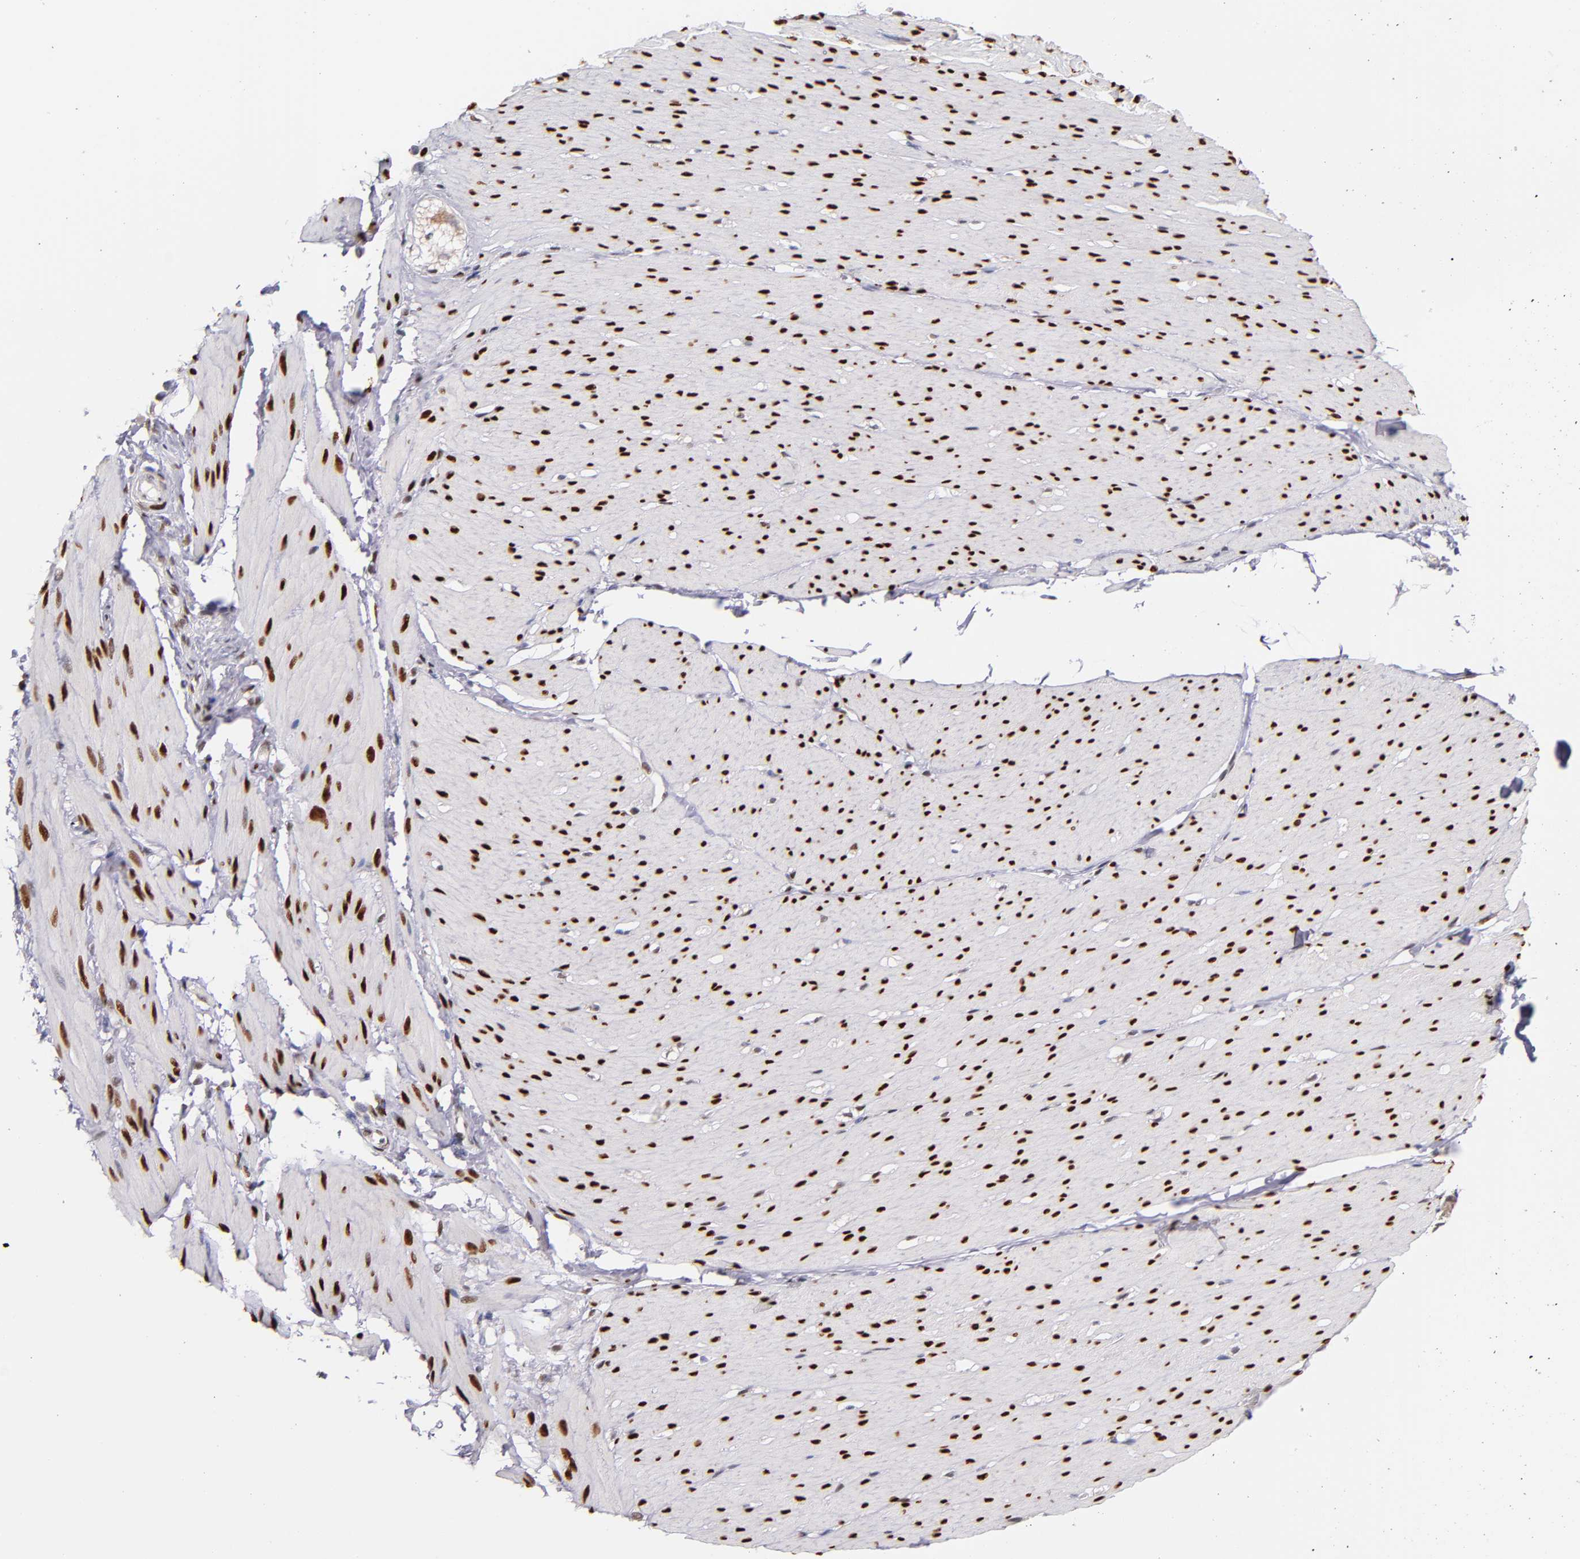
{"staining": {"intensity": "moderate", "quantity": ">75%", "location": "nuclear"}, "tissue": "smooth muscle", "cell_type": "Smooth muscle cells", "image_type": "normal", "snomed": [{"axis": "morphology", "description": "Normal tissue, NOS"}, {"axis": "topography", "description": "Smooth muscle"}, {"axis": "topography", "description": "Colon"}], "caption": "Immunohistochemical staining of unremarkable human smooth muscle shows >75% levels of moderate nuclear protein positivity in about >75% of smooth muscle cells. (DAB (3,3'-diaminobenzidine) = brown stain, brightfield microscopy at high magnification).", "gene": "SRF", "patient": {"sex": "male", "age": 67}}